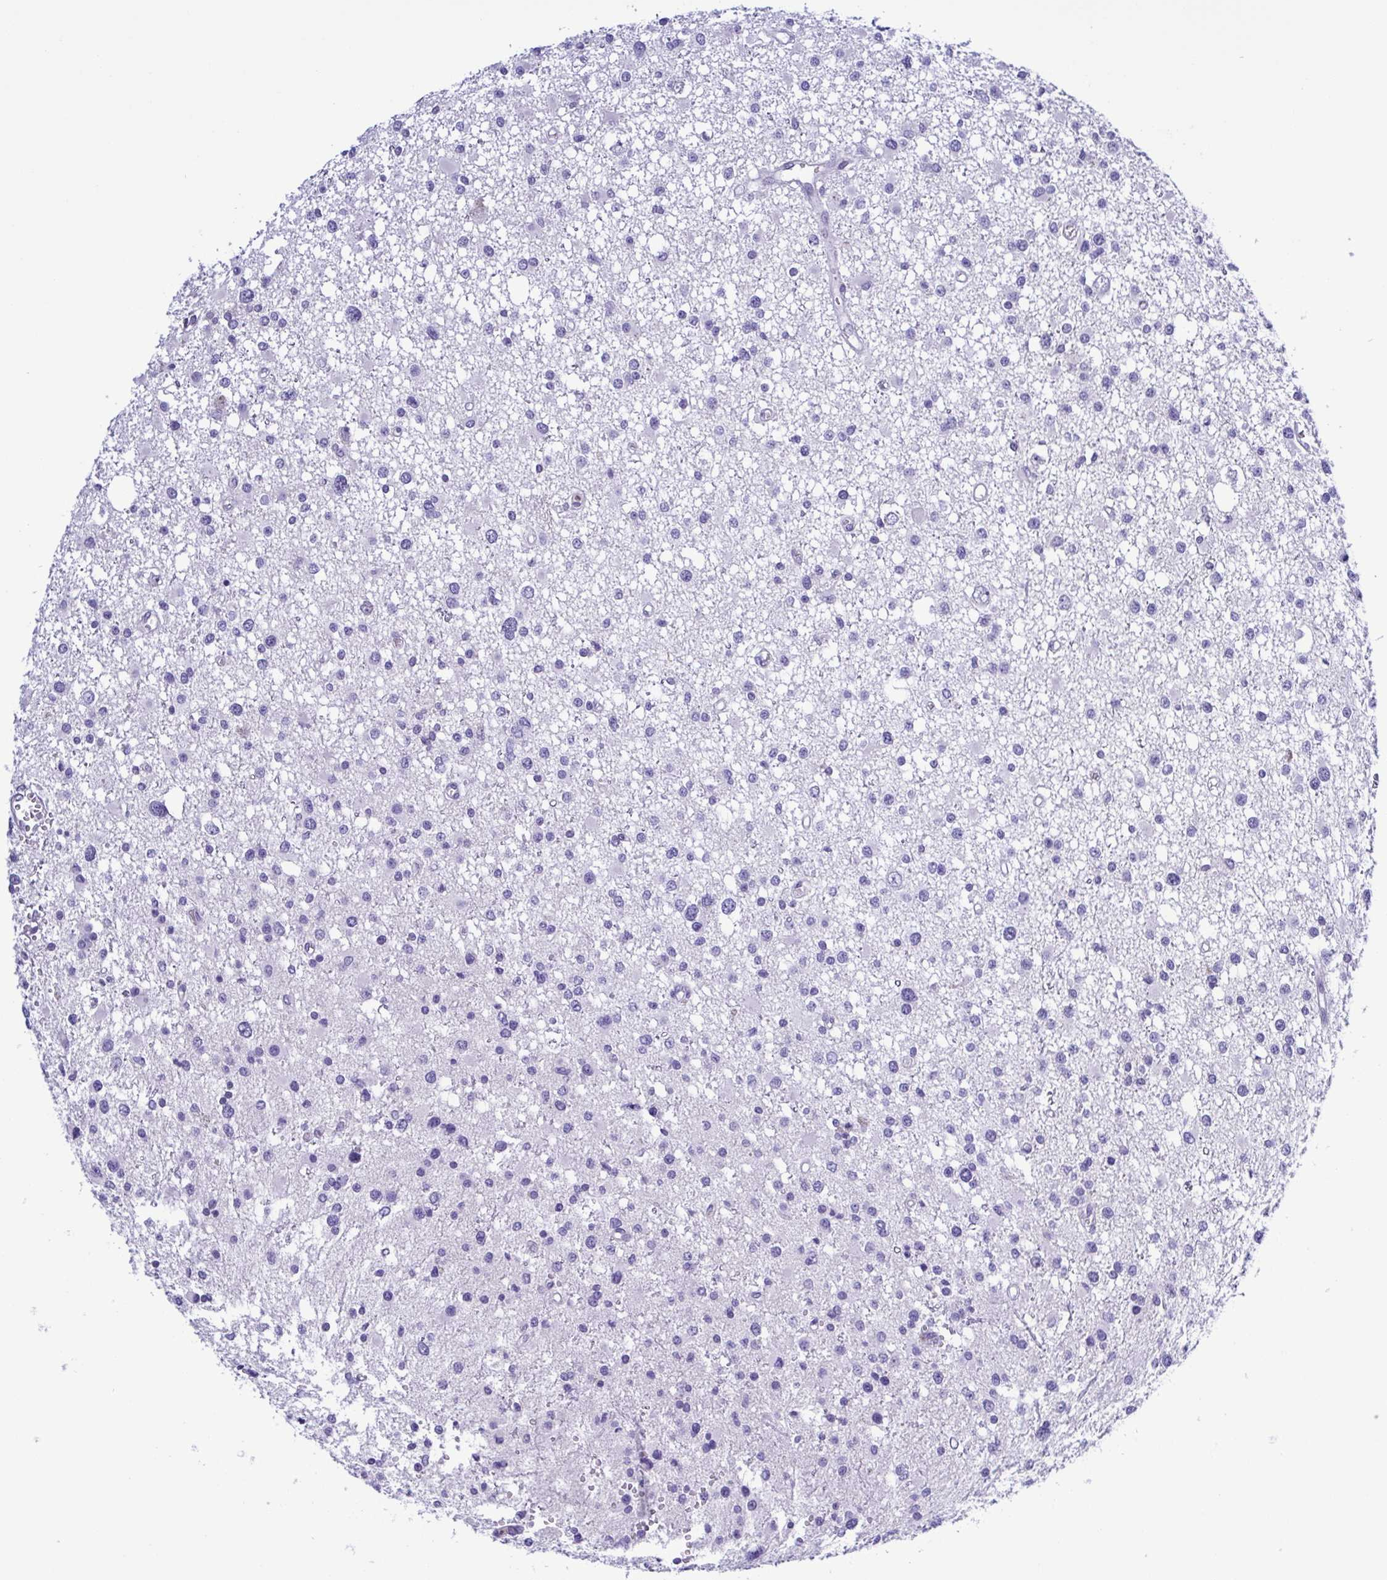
{"staining": {"intensity": "negative", "quantity": "none", "location": "none"}, "tissue": "glioma", "cell_type": "Tumor cells", "image_type": "cancer", "snomed": [{"axis": "morphology", "description": "Glioma, malignant, High grade"}, {"axis": "topography", "description": "Brain"}], "caption": "Malignant high-grade glioma was stained to show a protein in brown. There is no significant expression in tumor cells.", "gene": "LDHC", "patient": {"sex": "male", "age": 54}}